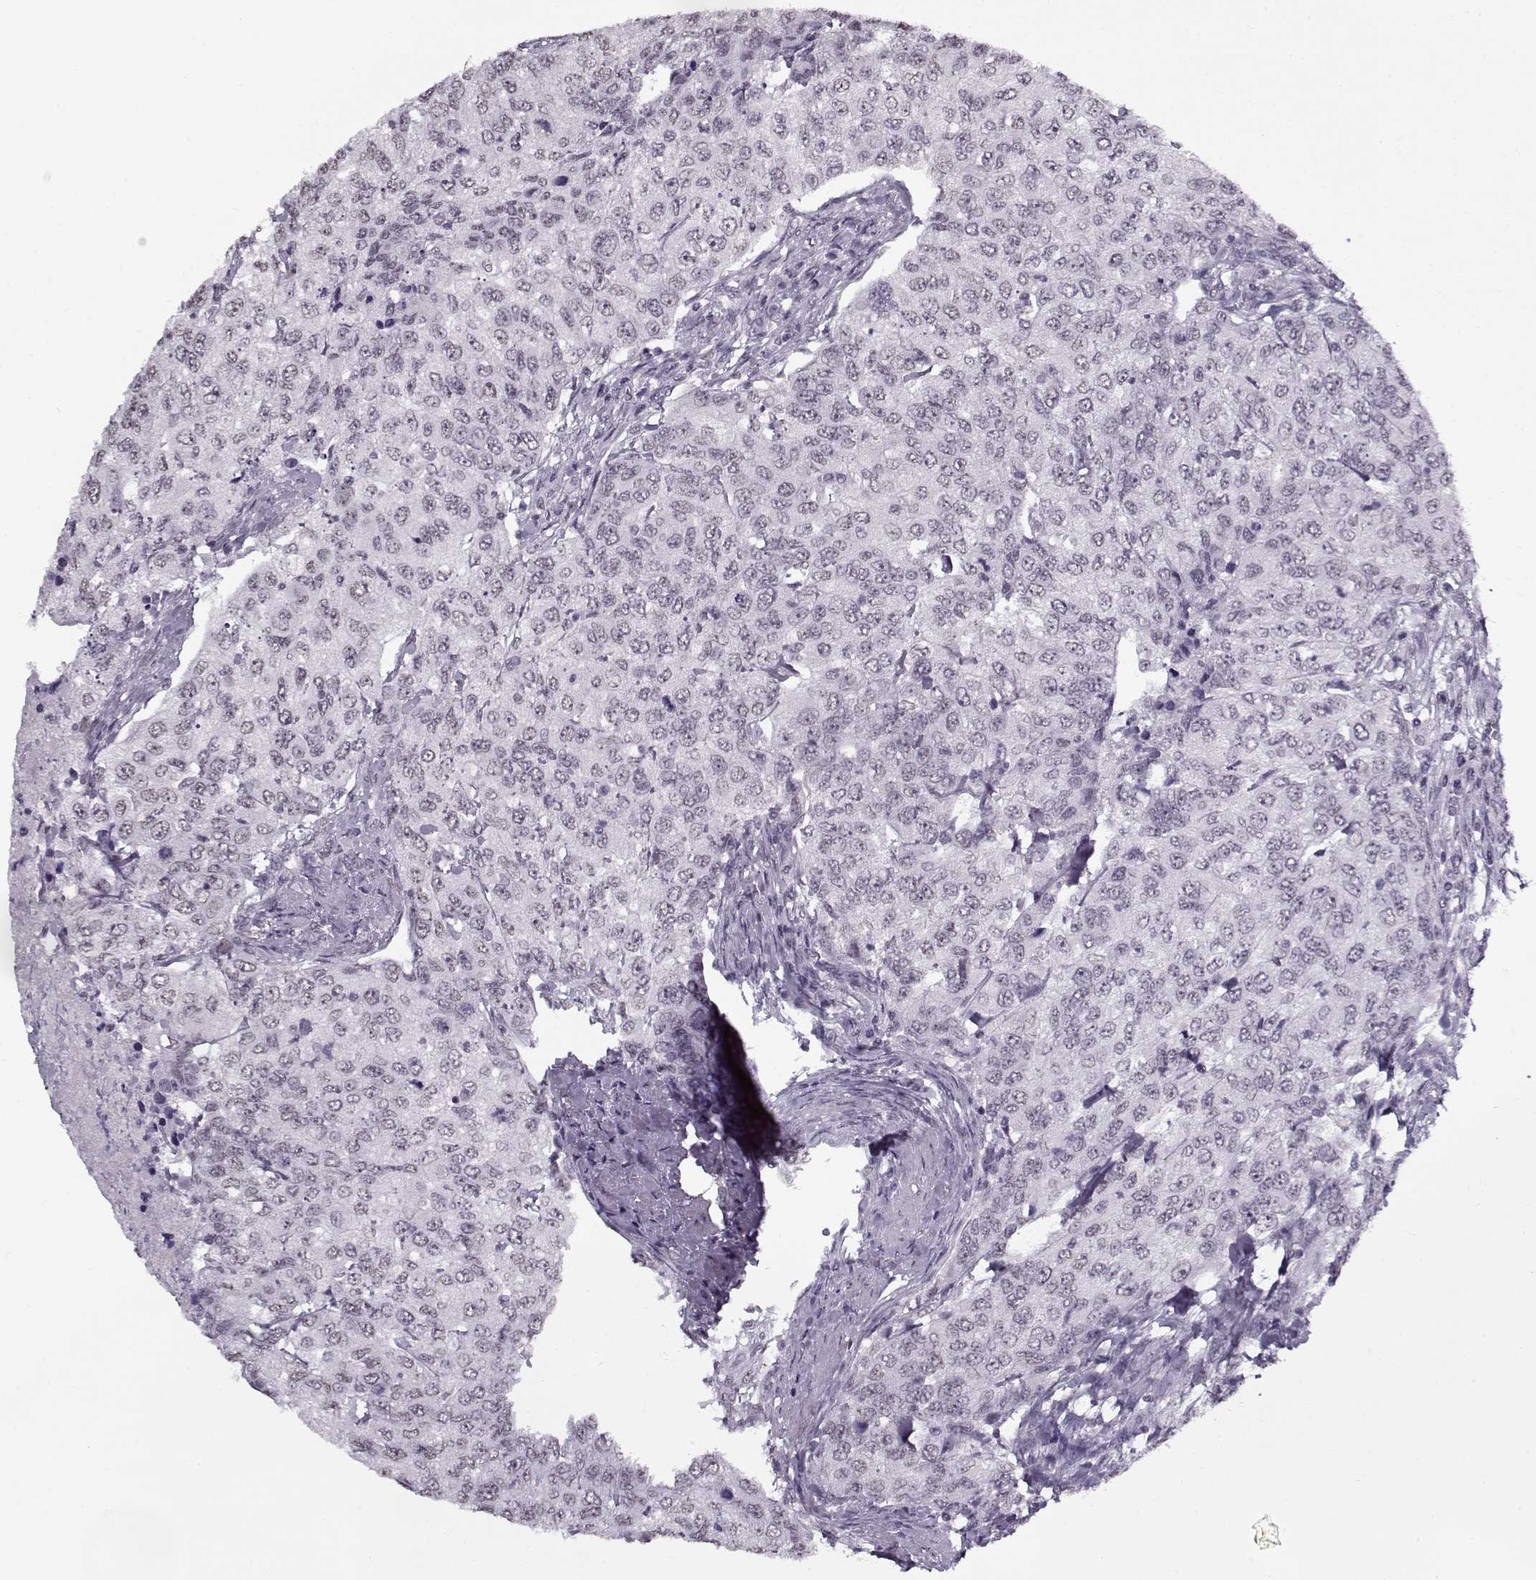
{"staining": {"intensity": "negative", "quantity": "none", "location": "none"}, "tissue": "urothelial cancer", "cell_type": "Tumor cells", "image_type": "cancer", "snomed": [{"axis": "morphology", "description": "Urothelial carcinoma, High grade"}, {"axis": "topography", "description": "Urinary bladder"}], "caption": "This is an immunohistochemistry (IHC) image of human urothelial carcinoma (high-grade). There is no staining in tumor cells.", "gene": "PRMT8", "patient": {"sex": "female", "age": 78}}